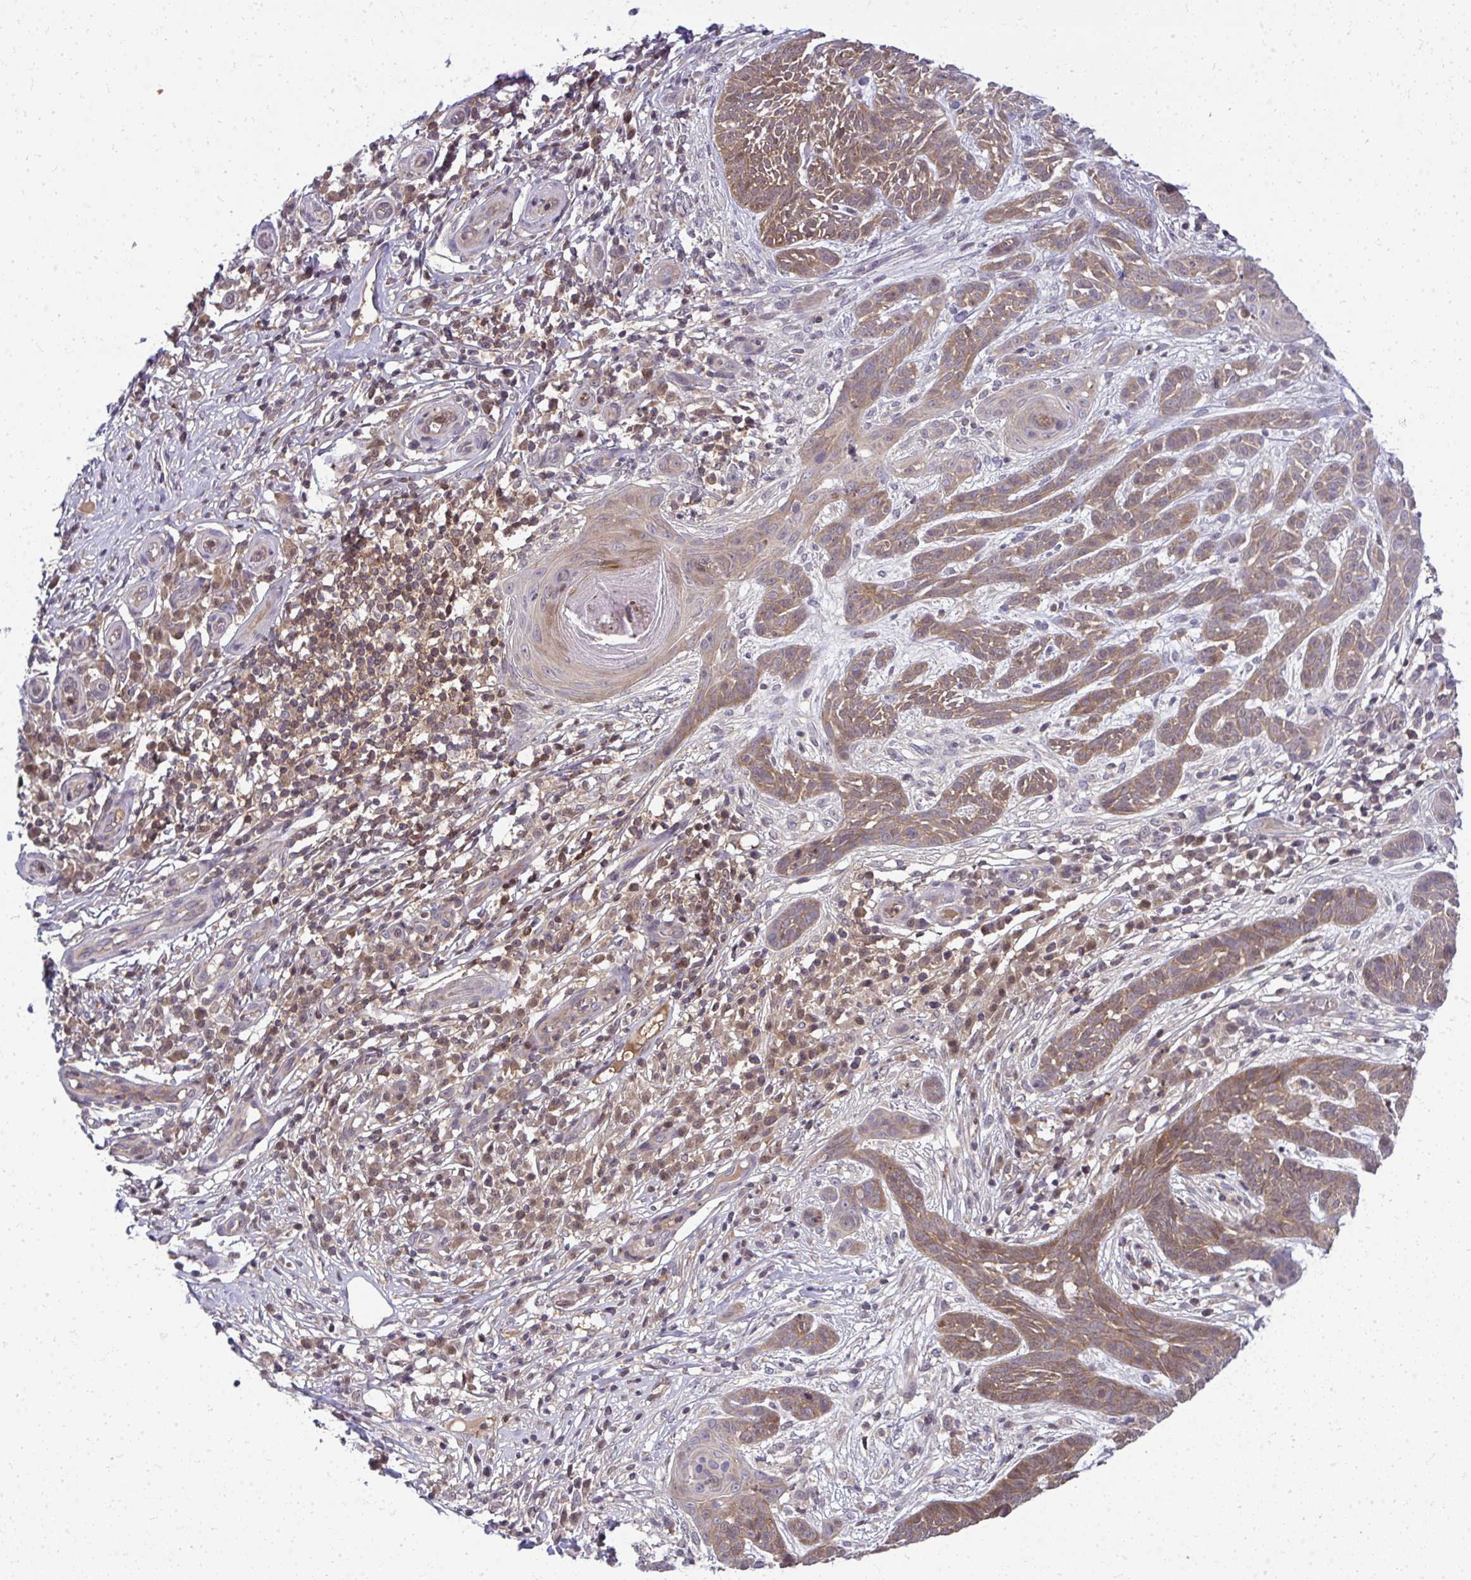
{"staining": {"intensity": "moderate", "quantity": ">75%", "location": "cytoplasmic/membranous"}, "tissue": "skin cancer", "cell_type": "Tumor cells", "image_type": "cancer", "snomed": [{"axis": "morphology", "description": "Basal cell carcinoma"}, {"axis": "topography", "description": "Skin"}, {"axis": "topography", "description": "Skin, foot"}], "caption": "Brown immunohistochemical staining in skin cancer displays moderate cytoplasmic/membranous staining in about >75% of tumor cells. Ihc stains the protein of interest in brown and the nuclei are stained blue.", "gene": "HDHD2", "patient": {"sex": "female", "age": 86}}